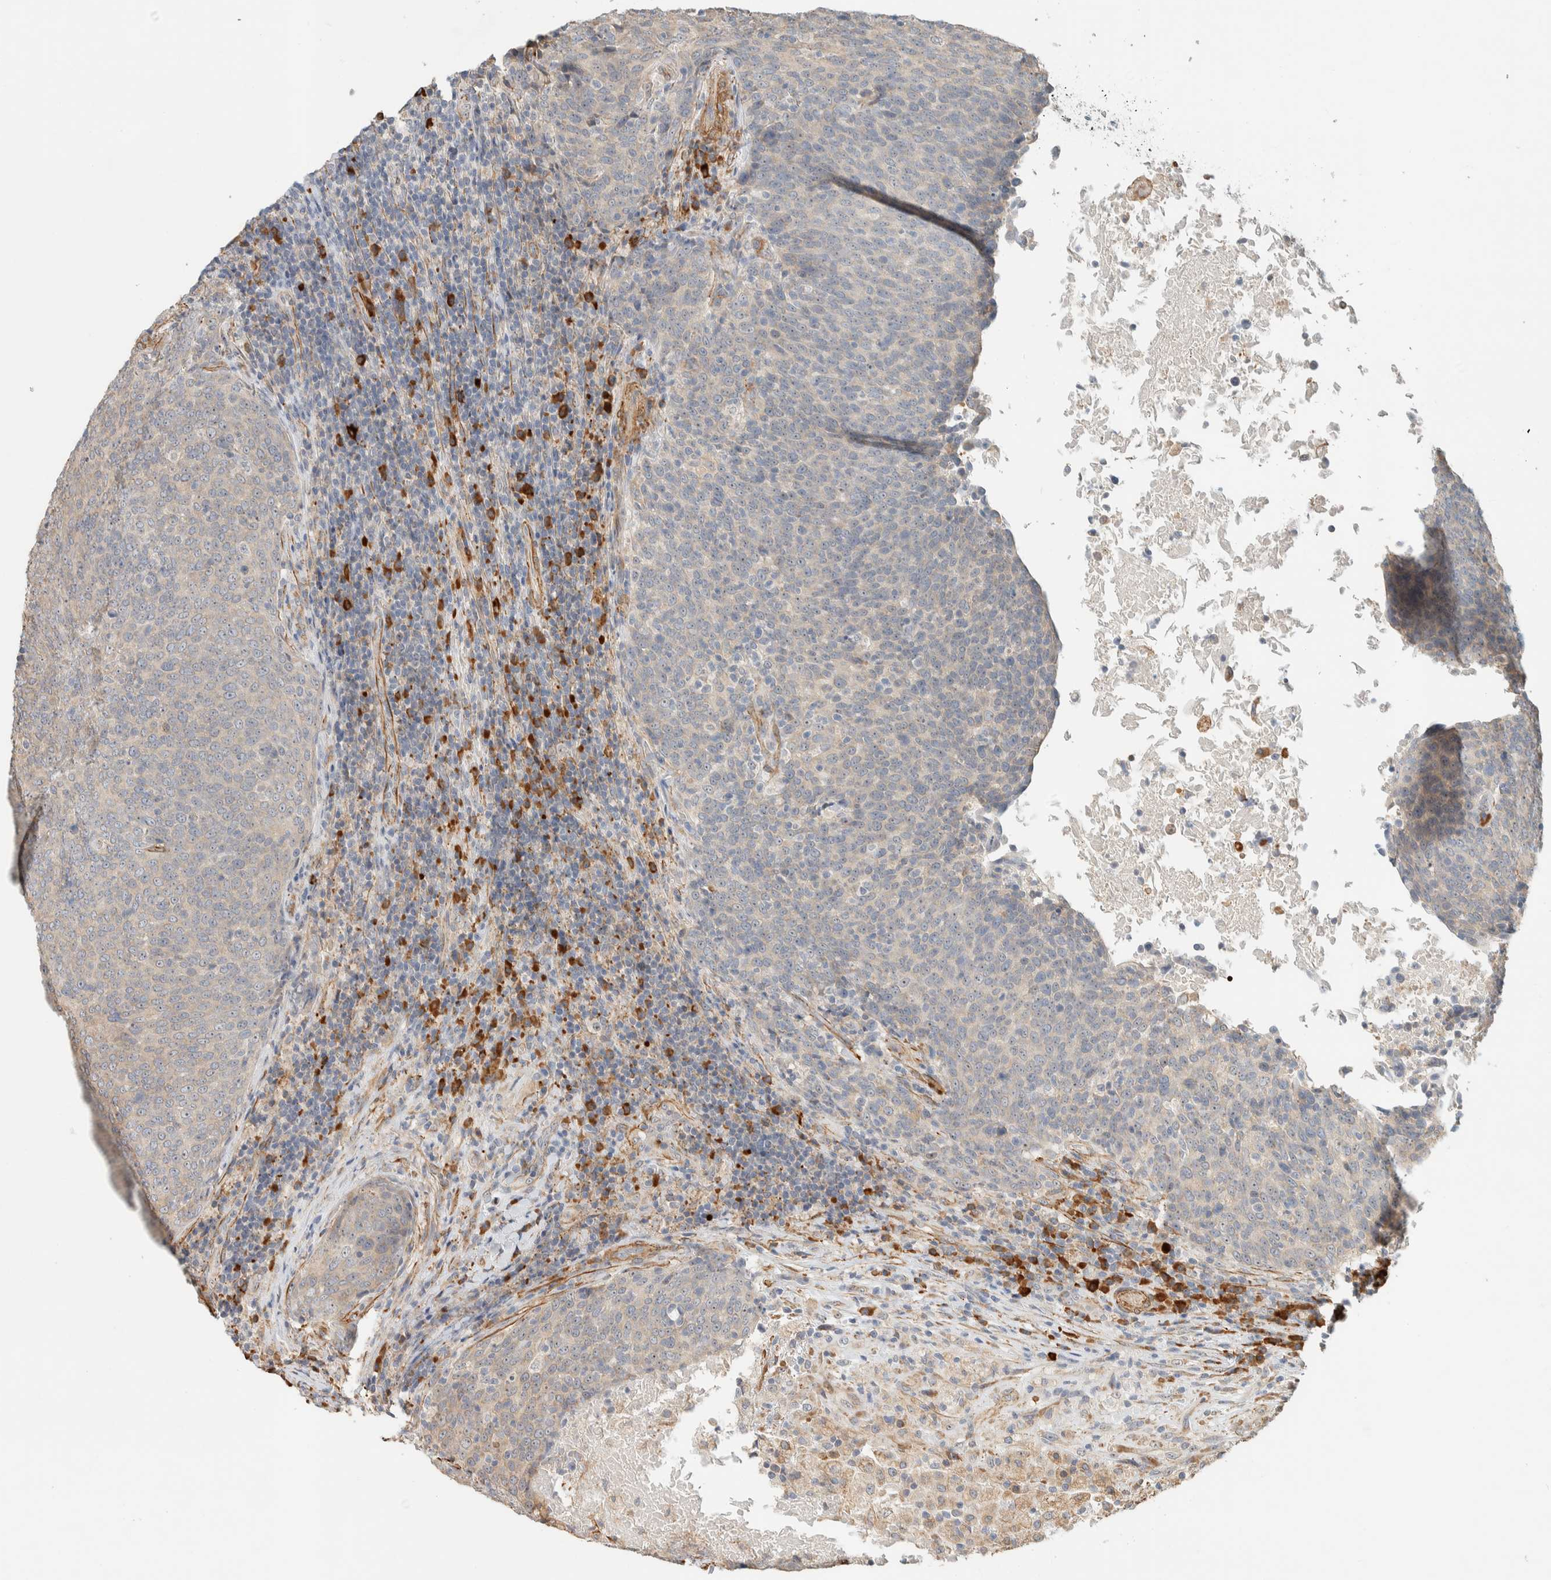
{"staining": {"intensity": "negative", "quantity": "none", "location": "none"}, "tissue": "head and neck cancer", "cell_type": "Tumor cells", "image_type": "cancer", "snomed": [{"axis": "morphology", "description": "Squamous cell carcinoma, NOS"}, {"axis": "morphology", "description": "Squamous cell carcinoma, metastatic, NOS"}, {"axis": "topography", "description": "Lymph node"}, {"axis": "topography", "description": "Head-Neck"}], "caption": "The photomicrograph shows no significant expression in tumor cells of head and neck squamous cell carcinoma.", "gene": "KLHL40", "patient": {"sex": "male", "age": 62}}